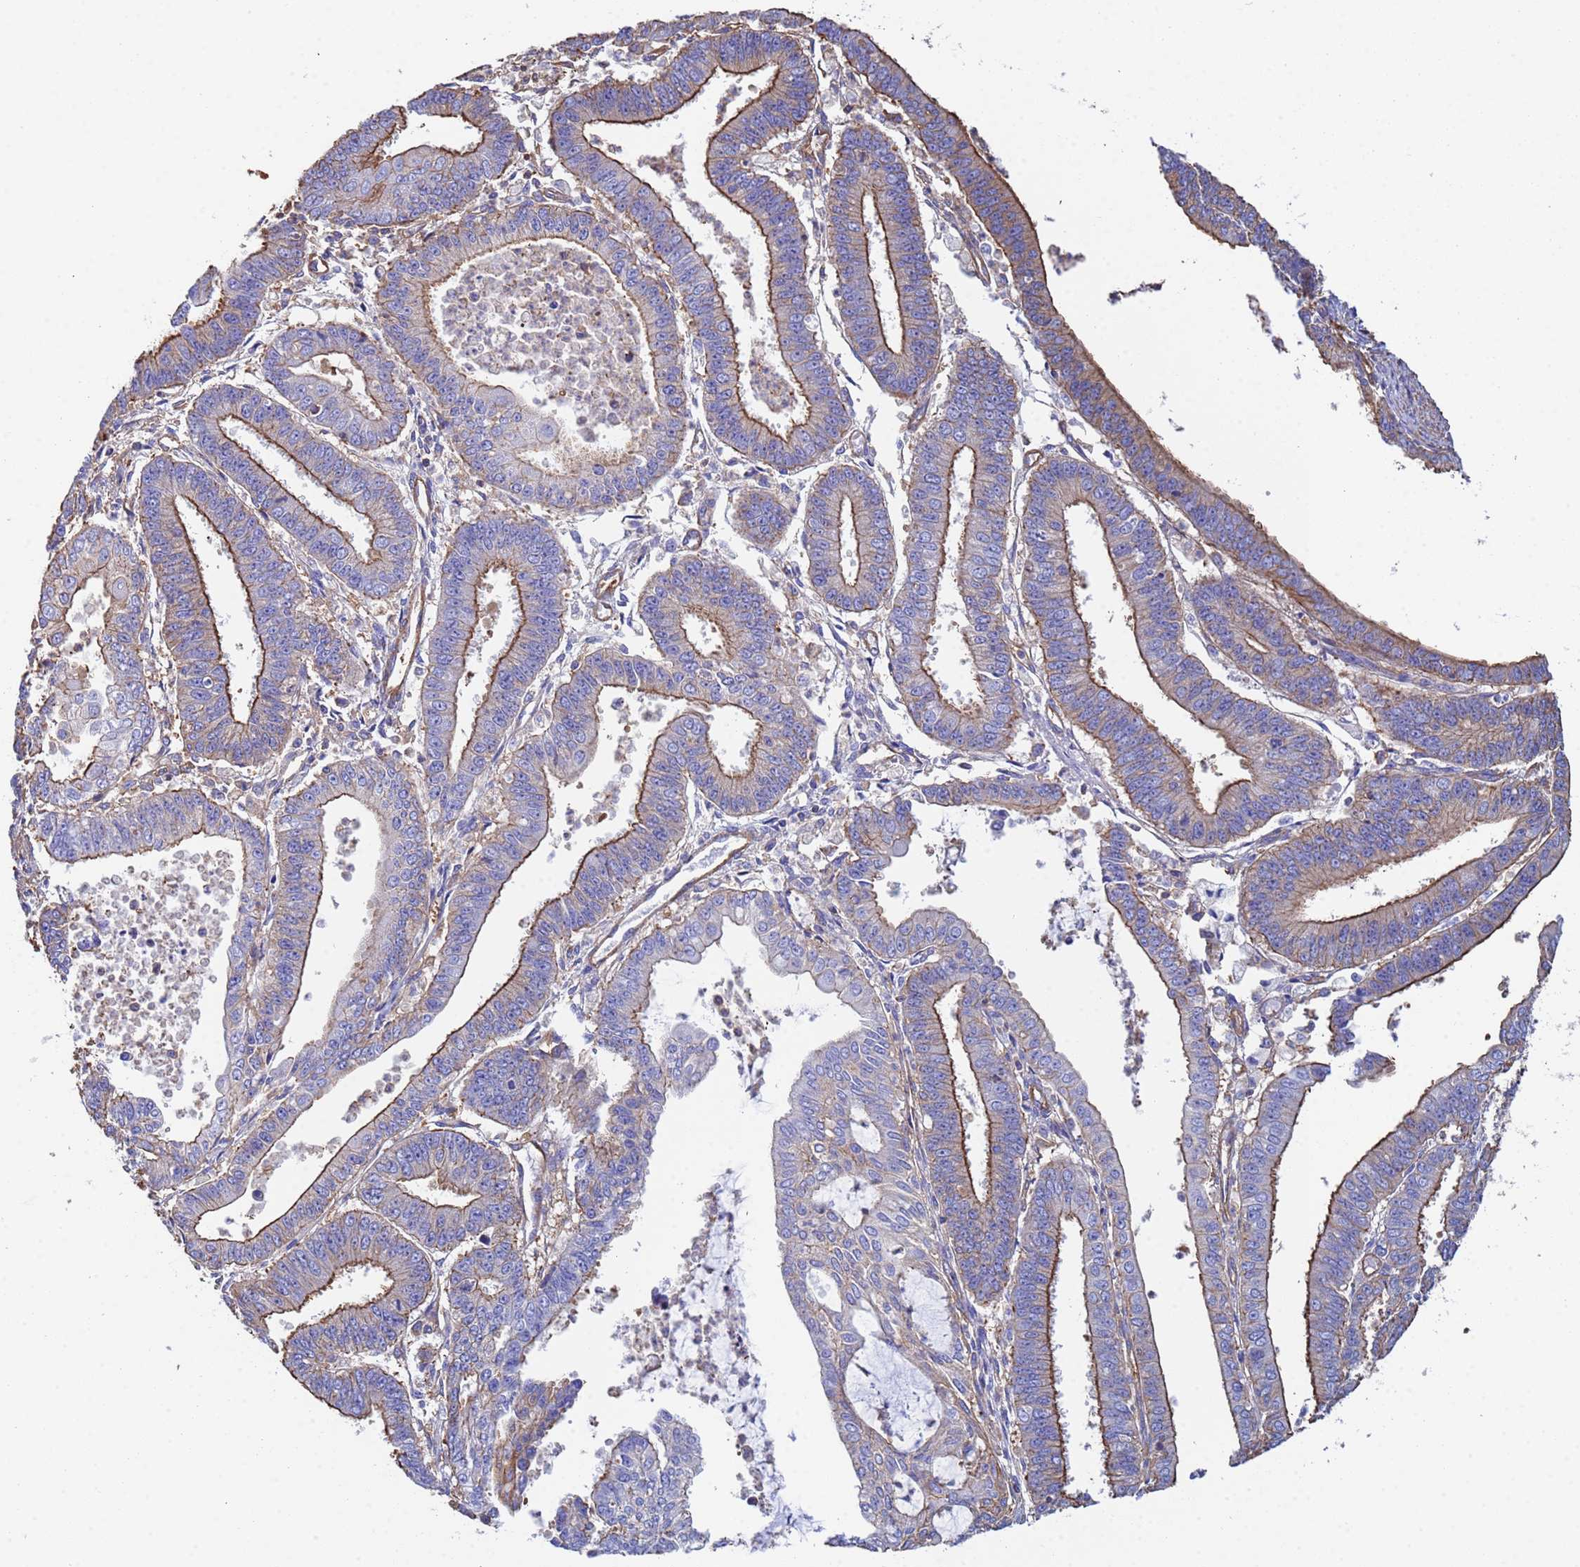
{"staining": {"intensity": "moderate", "quantity": "25%-75%", "location": "cytoplasmic/membranous"}, "tissue": "endometrial cancer", "cell_type": "Tumor cells", "image_type": "cancer", "snomed": [{"axis": "morphology", "description": "Adenocarcinoma, NOS"}, {"axis": "topography", "description": "Endometrium"}], "caption": "Brown immunohistochemical staining in human endometrial adenocarcinoma exhibits moderate cytoplasmic/membranous expression in approximately 25%-75% of tumor cells. The staining is performed using DAB brown chromogen to label protein expression. The nuclei are counter-stained blue using hematoxylin.", "gene": "MYL12A", "patient": {"sex": "female", "age": 73}}